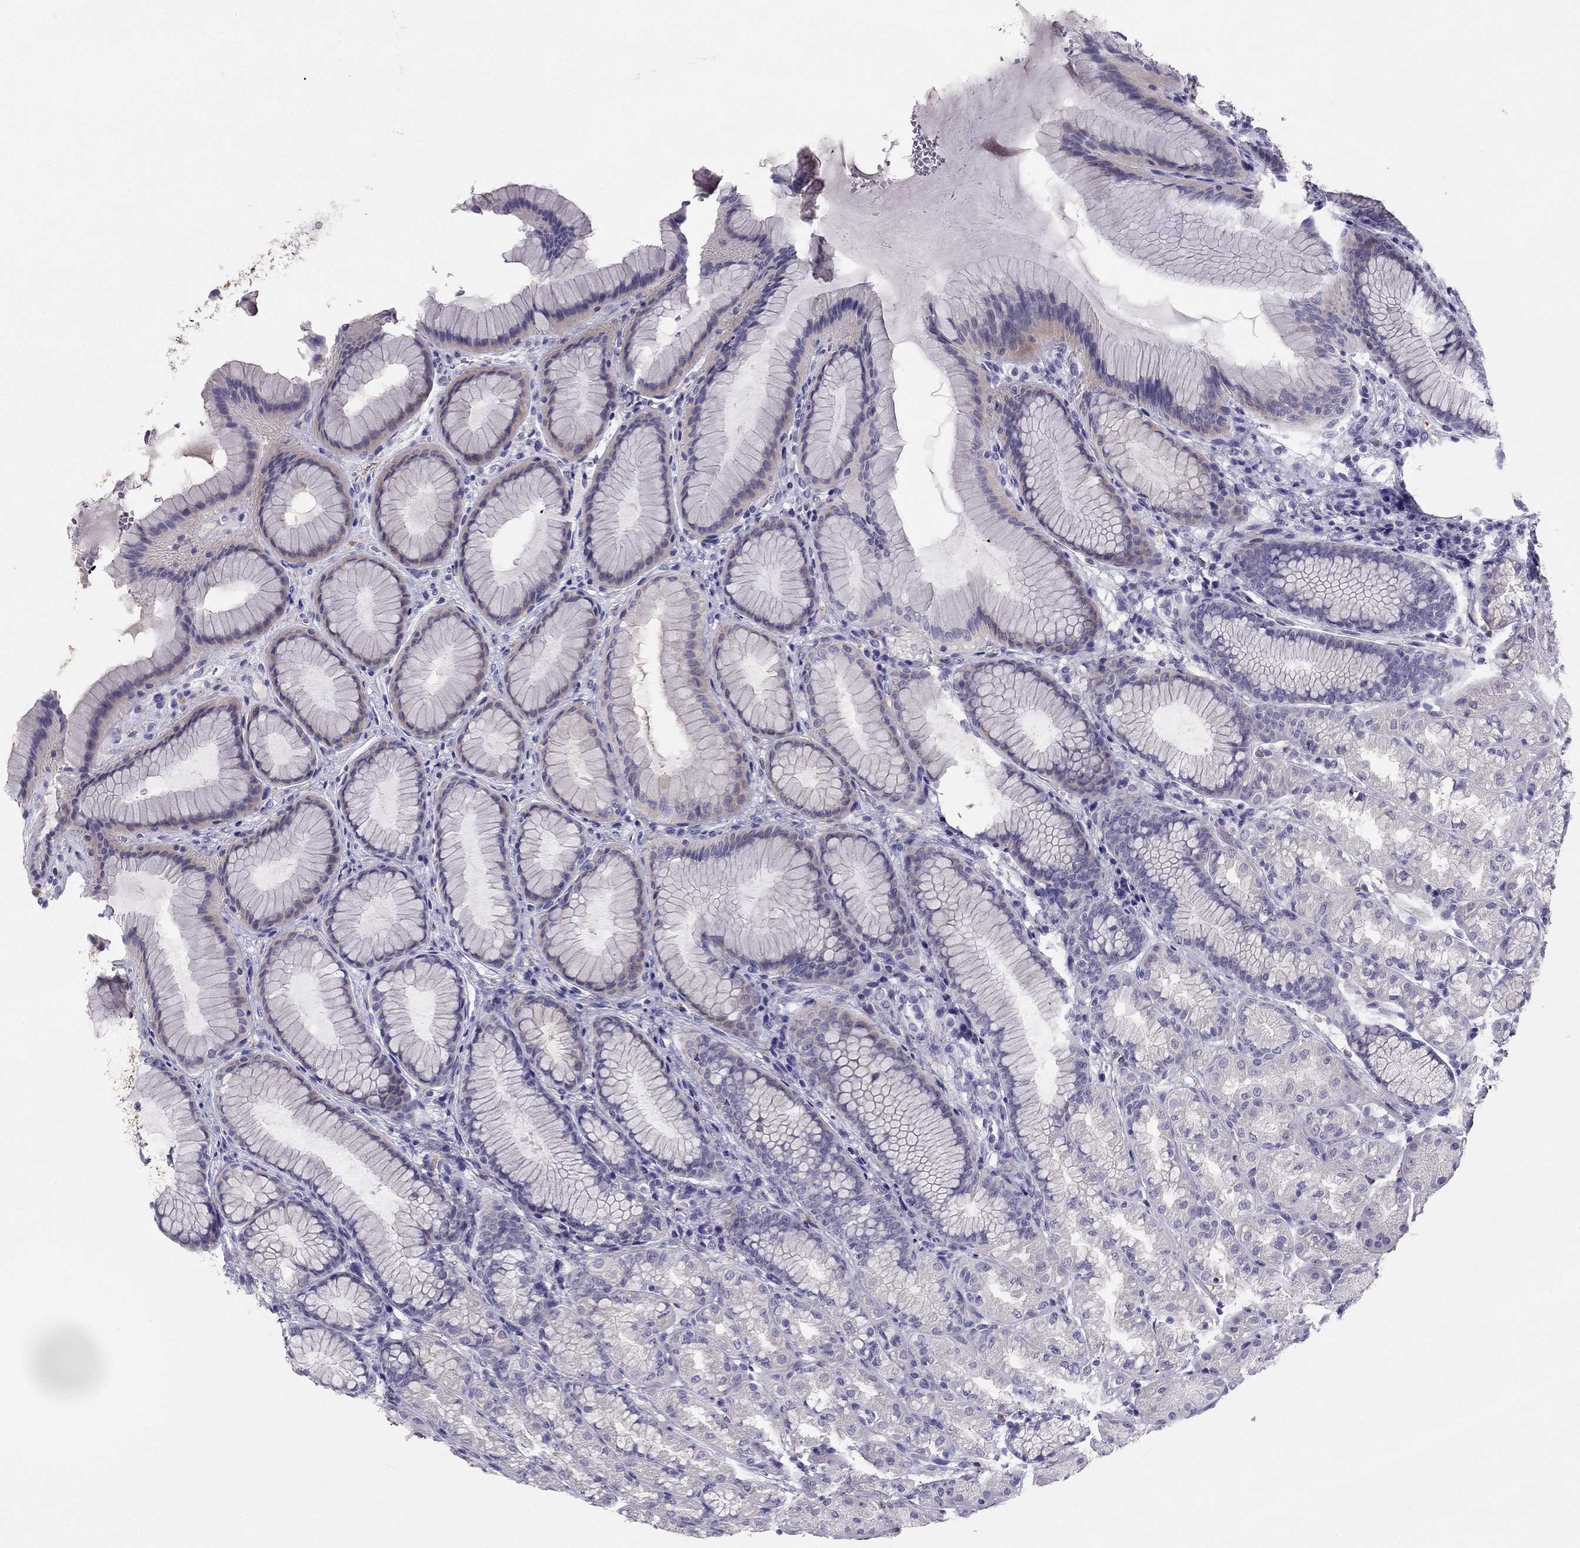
{"staining": {"intensity": "weak", "quantity": "25%-75%", "location": "cytoplasmic/membranous"}, "tissue": "stomach", "cell_type": "Glandular cells", "image_type": "normal", "snomed": [{"axis": "morphology", "description": "Normal tissue, NOS"}, {"axis": "morphology", "description": "Adenocarcinoma, NOS"}, {"axis": "topography", "description": "Stomach"}], "caption": "IHC image of normal stomach stained for a protein (brown), which exhibits low levels of weak cytoplasmic/membranous positivity in approximately 25%-75% of glandular cells.", "gene": "LMTK3", "patient": {"sex": "female", "age": 79}}